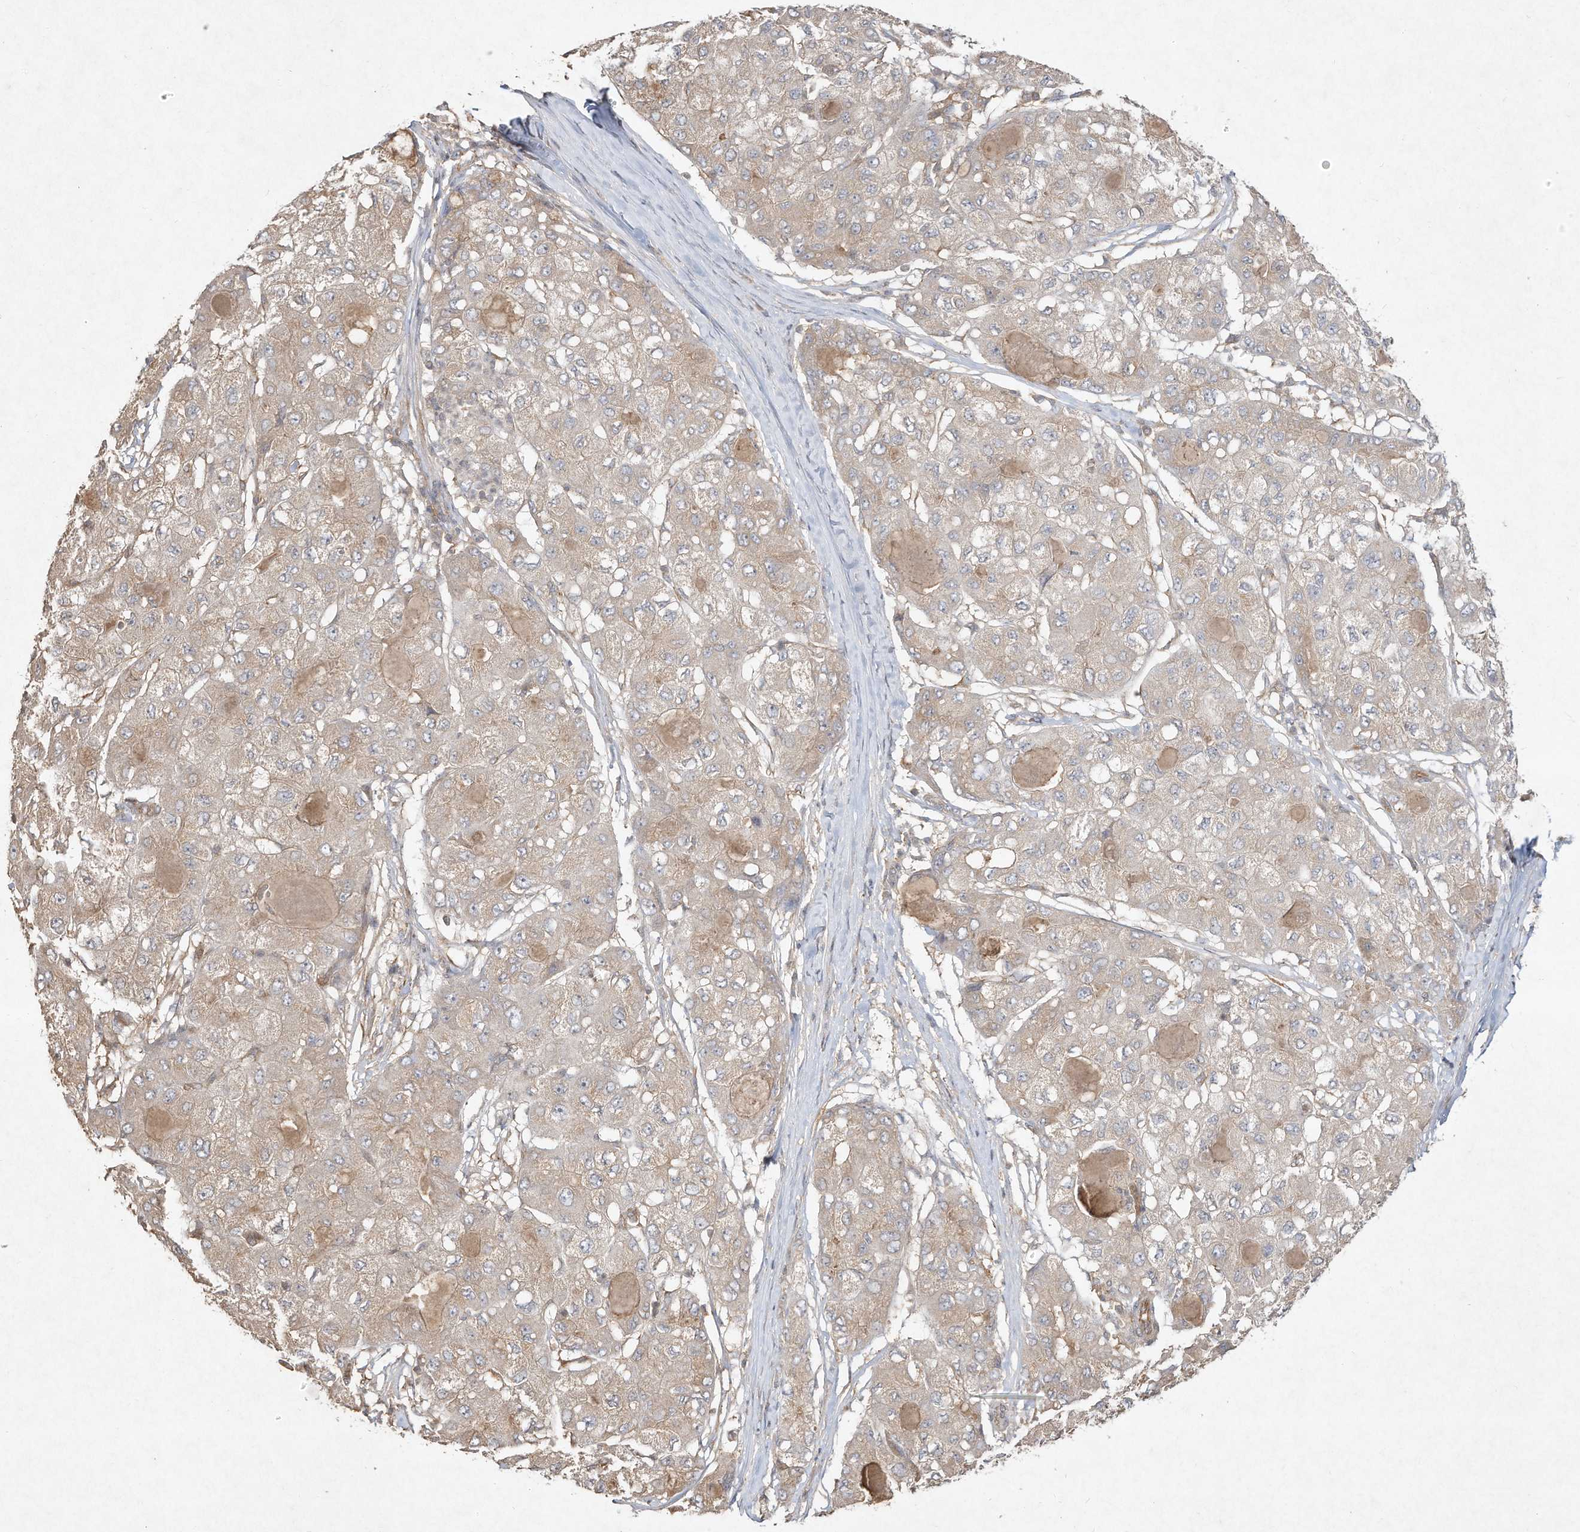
{"staining": {"intensity": "weak", "quantity": "25%-75%", "location": "cytoplasmic/membranous"}, "tissue": "liver cancer", "cell_type": "Tumor cells", "image_type": "cancer", "snomed": [{"axis": "morphology", "description": "Carcinoma, Hepatocellular, NOS"}, {"axis": "topography", "description": "Liver"}], "caption": "There is low levels of weak cytoplasmic/membranous expression in tumor cells of liver hepatocellular carcinoma, as demonstrated by immunohistochemical staining (brown color).", "gene": "DYNC1I2", "patient": {"sex": "male", "age": 80}}